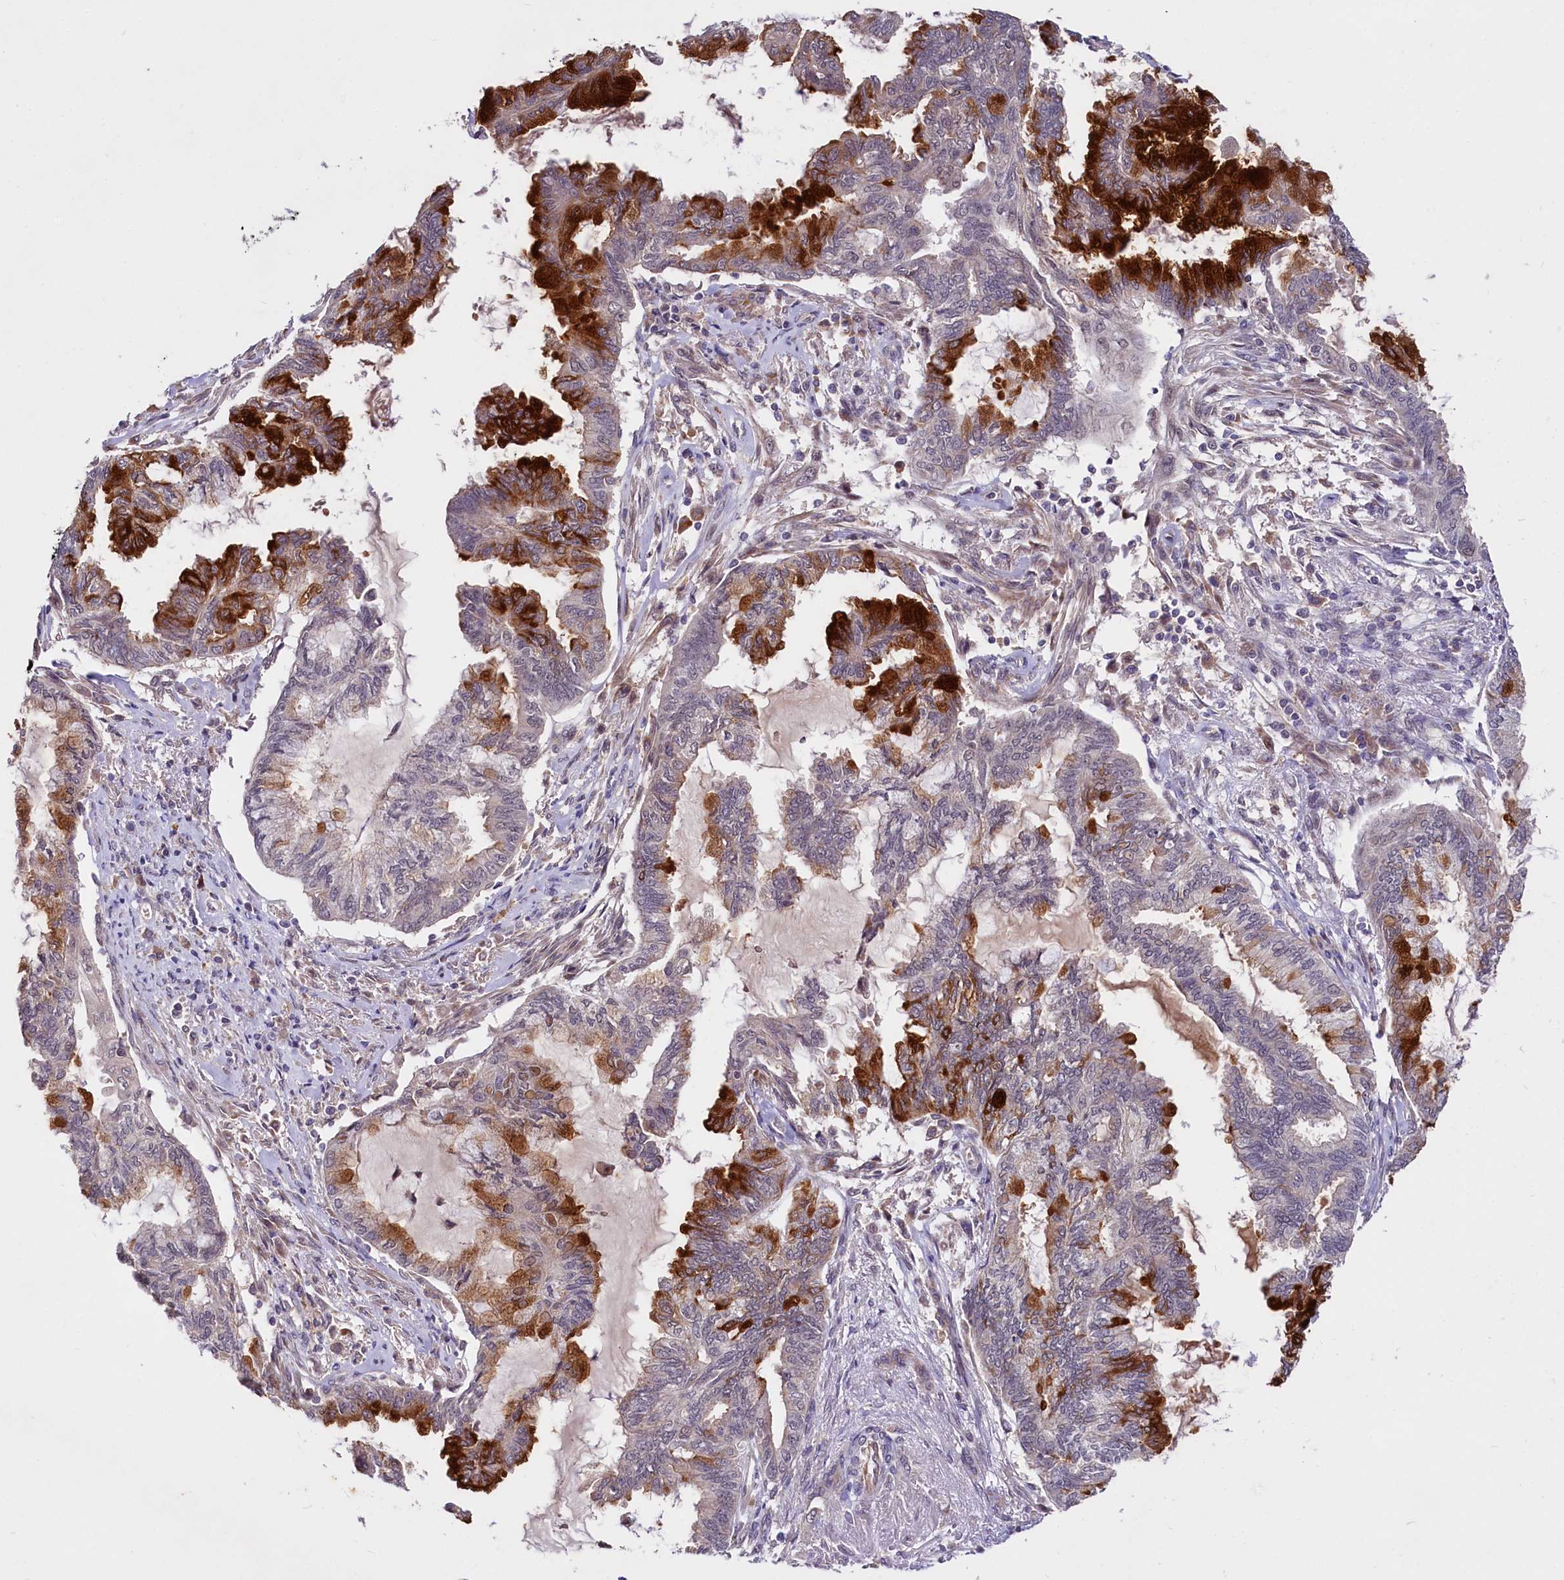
{"staining": {"intensity": "strong", "quantity": "25%-75%", "location": "cytoplasmic/membranous"}, "tissue": "endometrial cancer", "cell_type": "Tumor cells", "image_type": "cancer", "snomed": [{"axis": "morphology", "description": "Adenocarcinoma, NOS"}, {"axis": "topography", "description": "Endometrium"}], "caption": "Immunohistochemistry (IHC) (DAB (3,3'-diaminobenzidine)) staining of endometrial cancer (adenocarcinoma) exhibits strong cytoplasmic/membranous protein staining in approximately 25%-75% of tumor cells.", "gene": "UBE3A", "patient": {"sex": "female", "age": 86}}